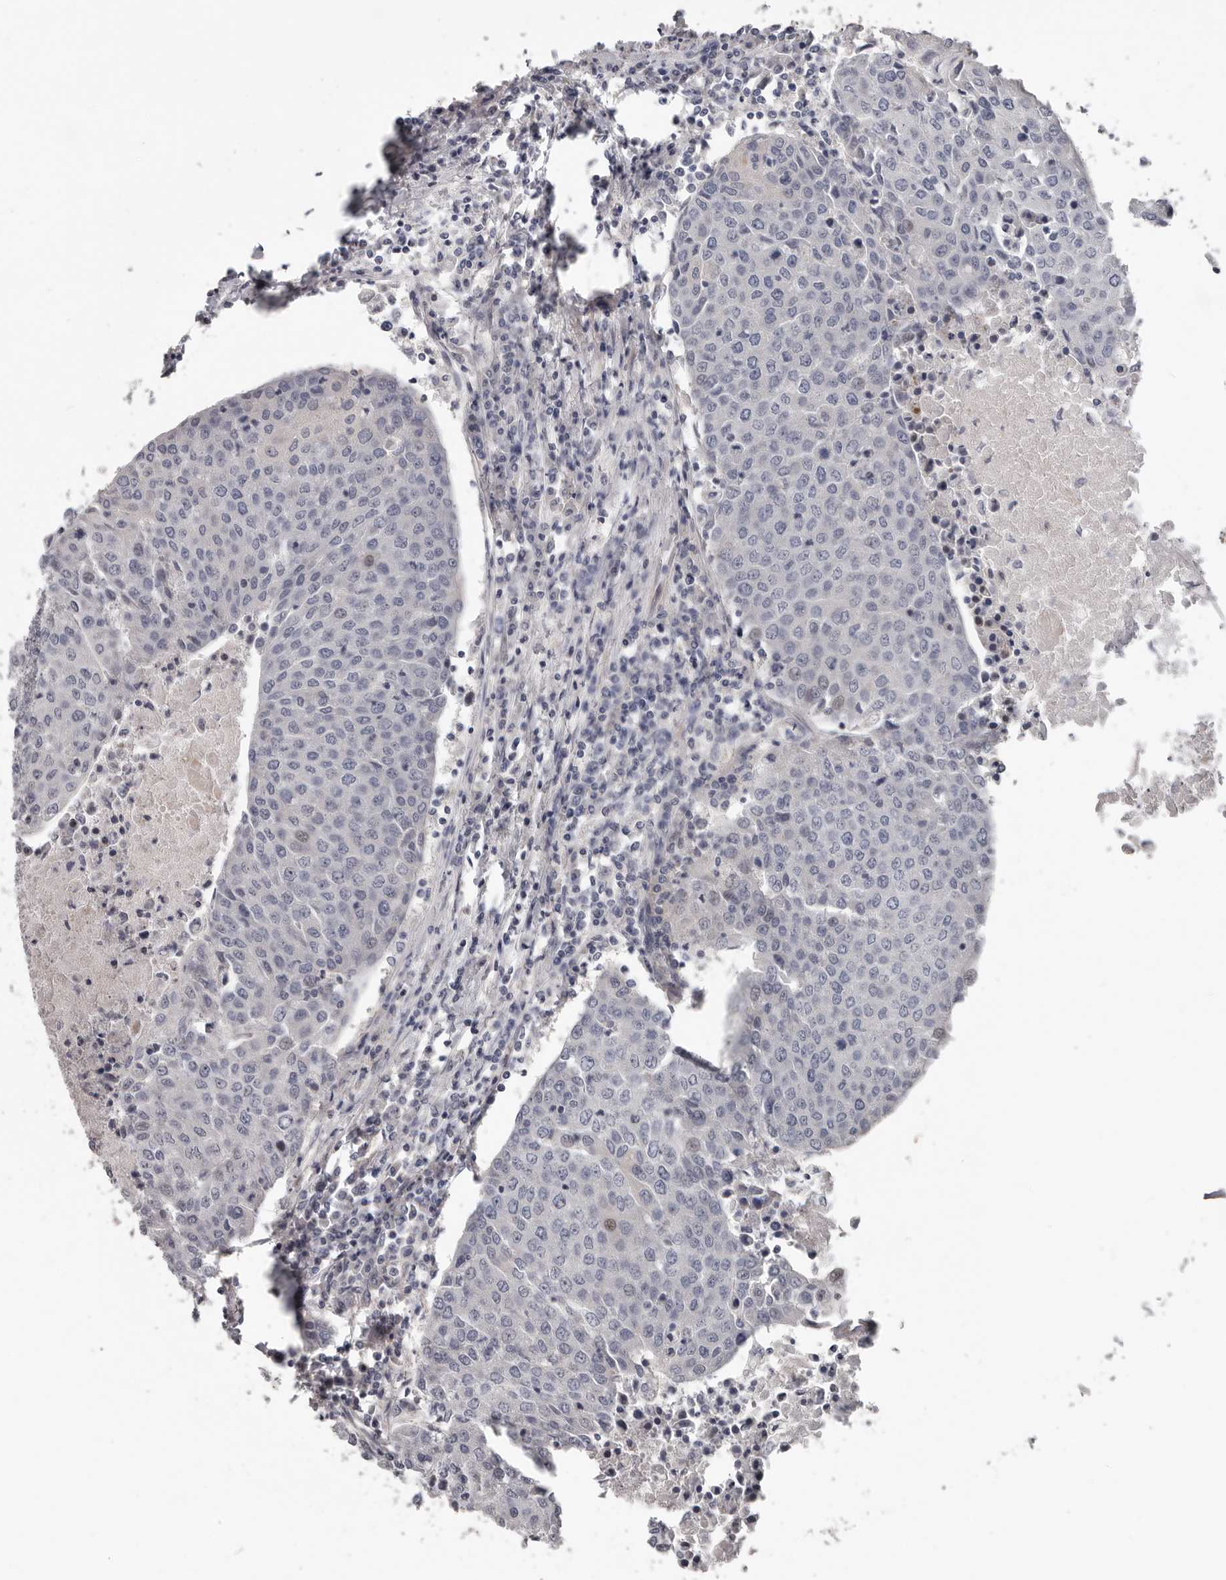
{"staining": {"intensity": "negative", "quantity": "none", "location": "none"}, "tissue": "urothelial cancer", "cell_type": "Tumor cells", "image_type": "cancer", "snomed": [{"axis": "morphology", "description": "Urothelial carcinoma, High grade"}, {"axis": "topography", "description": "Urinary bladder"}], "caption": "Tumor cells are negative for protein expression in human urothelial cancer.", "gene": "RNF217", "patient": {"sex": "female", "age": 85}}